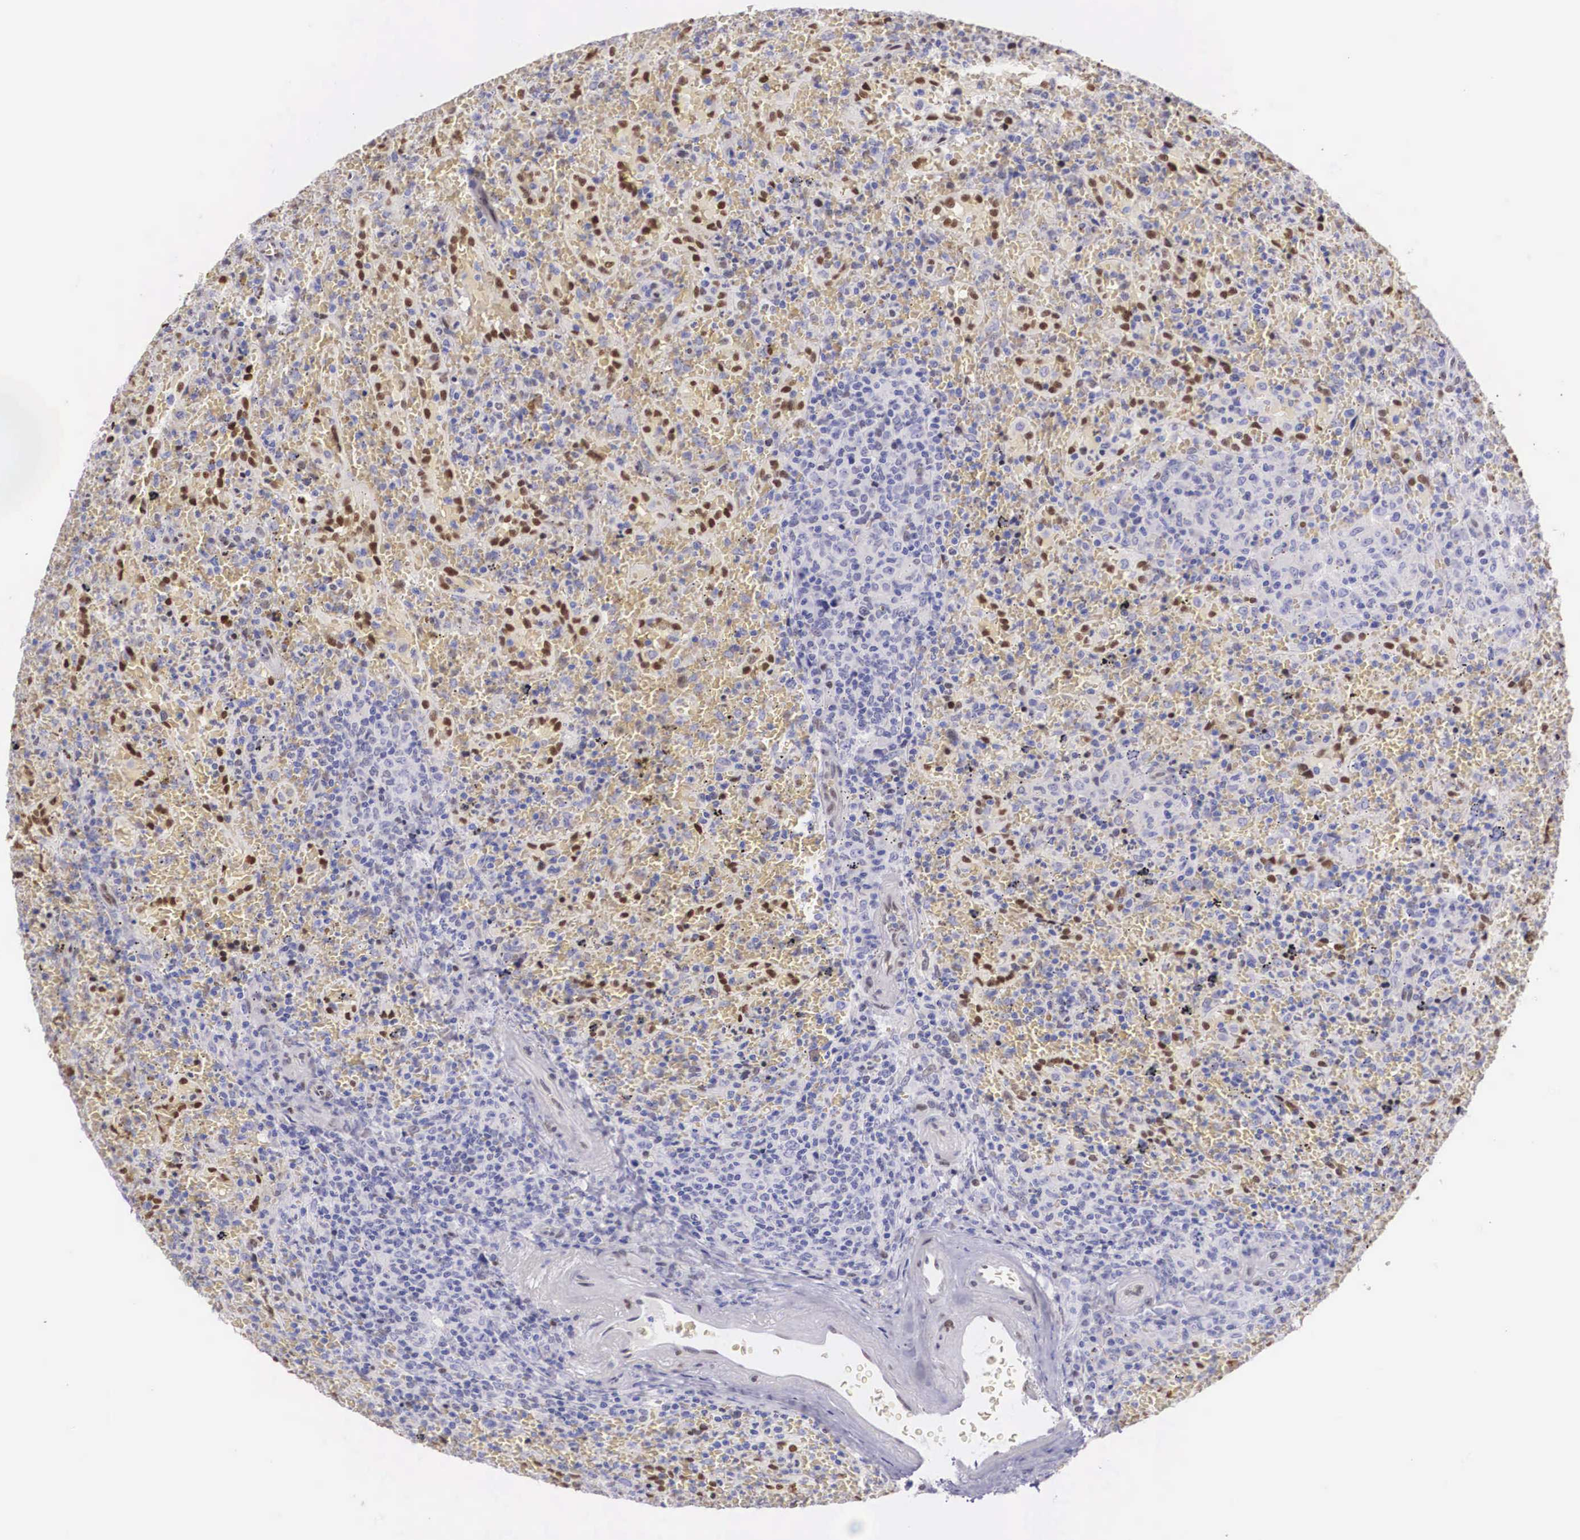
{"staining": {"intensity": "negative", "quantity": "none", "location": "none"}, "tissue": "lymphoma", "cell_type": "Tumor cells", "image_type": "cancer", "snomed": [{"axis": "morphology", "description": "Malignant lymphoma, non-Hodgkin's type, High grade"}, {"axis": "topography", "description": "Spleen"}, {"axis": "topography", "description": "Lymph node"}], "caption": "Immunohistochemistry photomicrograph of neoplastic tissue: malignant lymphoma, non-Hodgkin's type (high-grade) stained with DAB reveals no significant protein expression in tumor cells.", "gene": "HMGN5", "patient": {"sex": "female", "age": 70}}